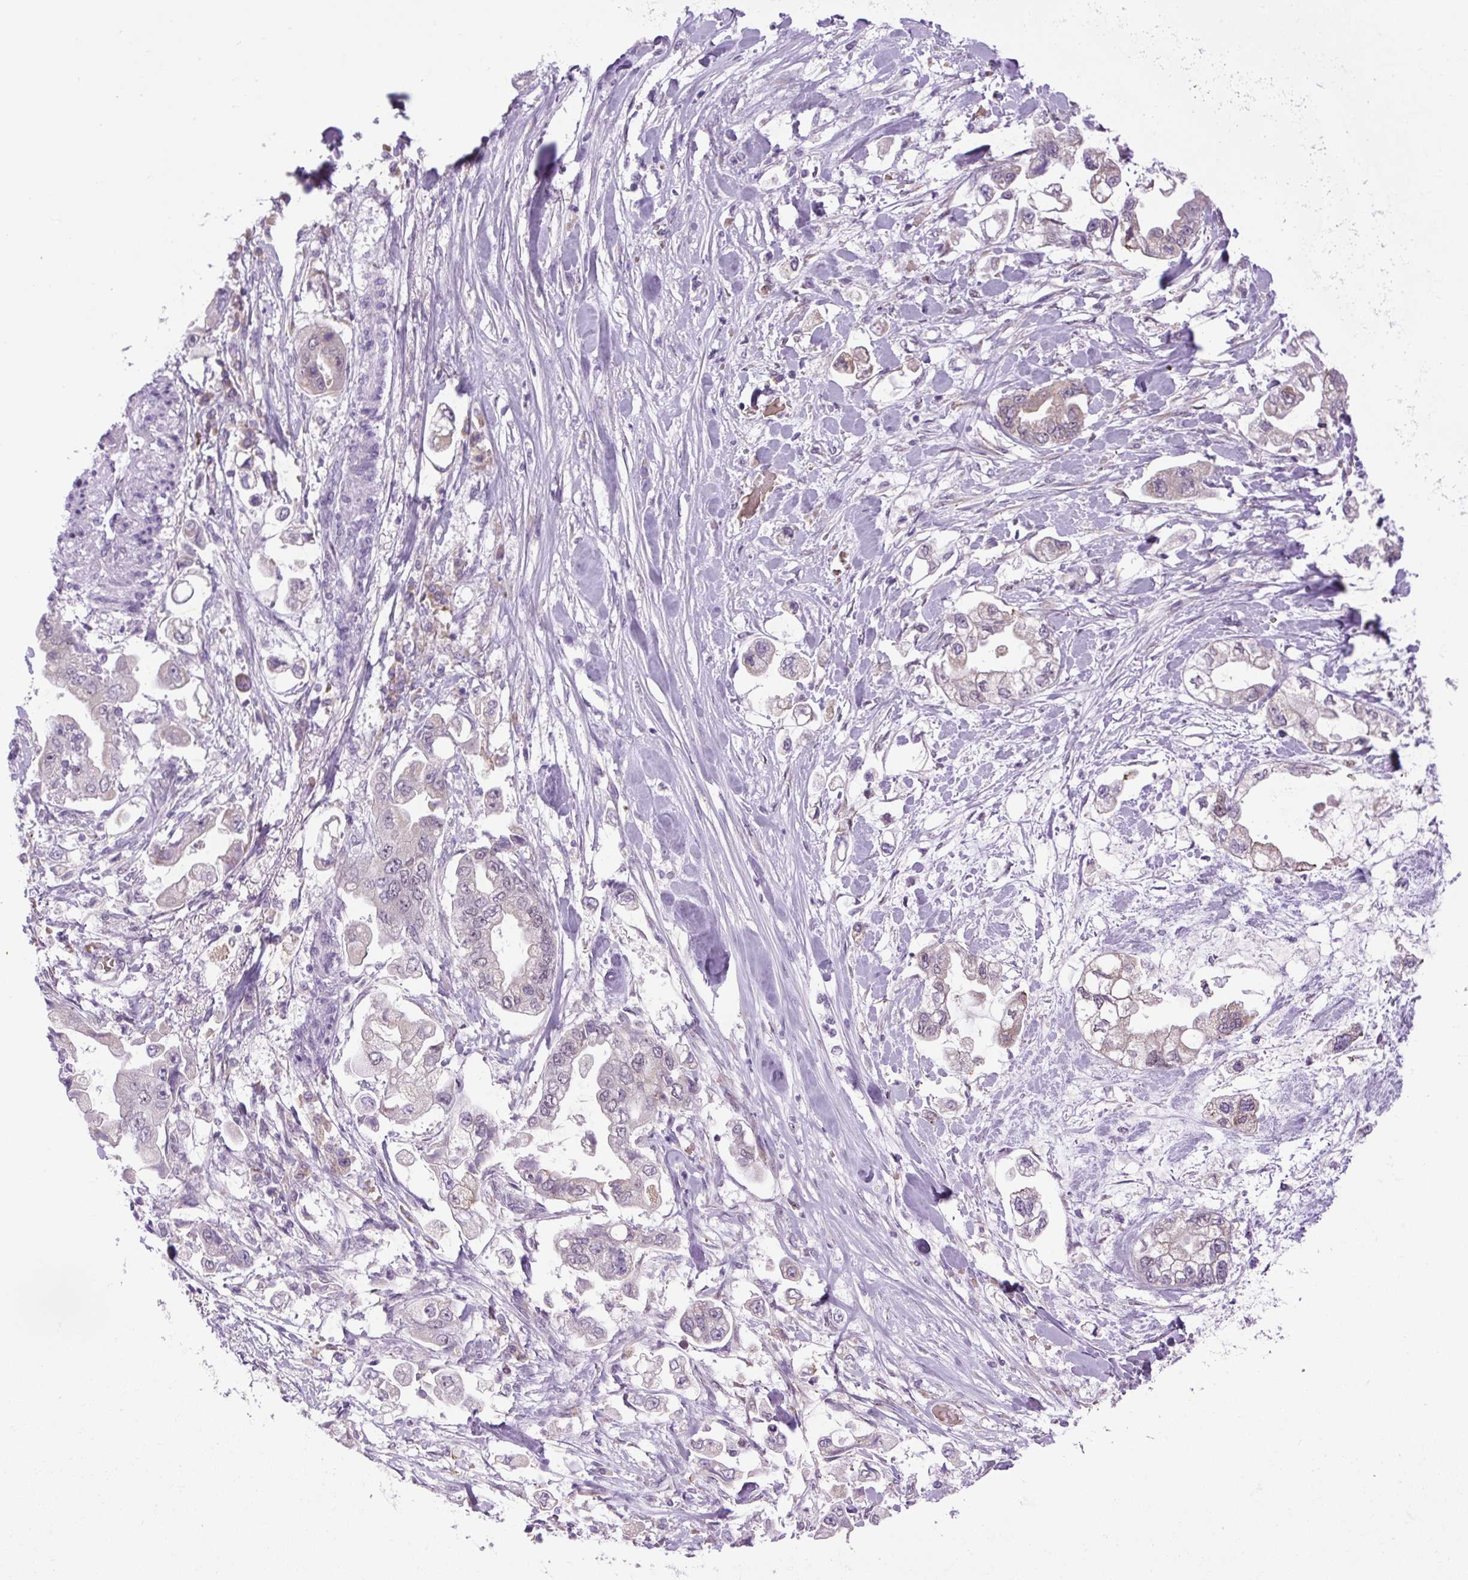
{"staining": {"intensity": "negative", "quantity": "none", "location": "none"}, "tissue": "stomach cancer", "cell_type": "Tumor cells", "image_type": "cancer", "snomed": [{"axis": "morphology", "description": "Adenocarcinoma, NOS"}, {"axis": "topography", "description": "Stomach"}], "caption": "Stomach adenocarcinoma was stained to show a protein in brown. There is no significant expression in tumor cells.", "gene": "SCO2", "patient": {"sex": "male", "age": 62}}